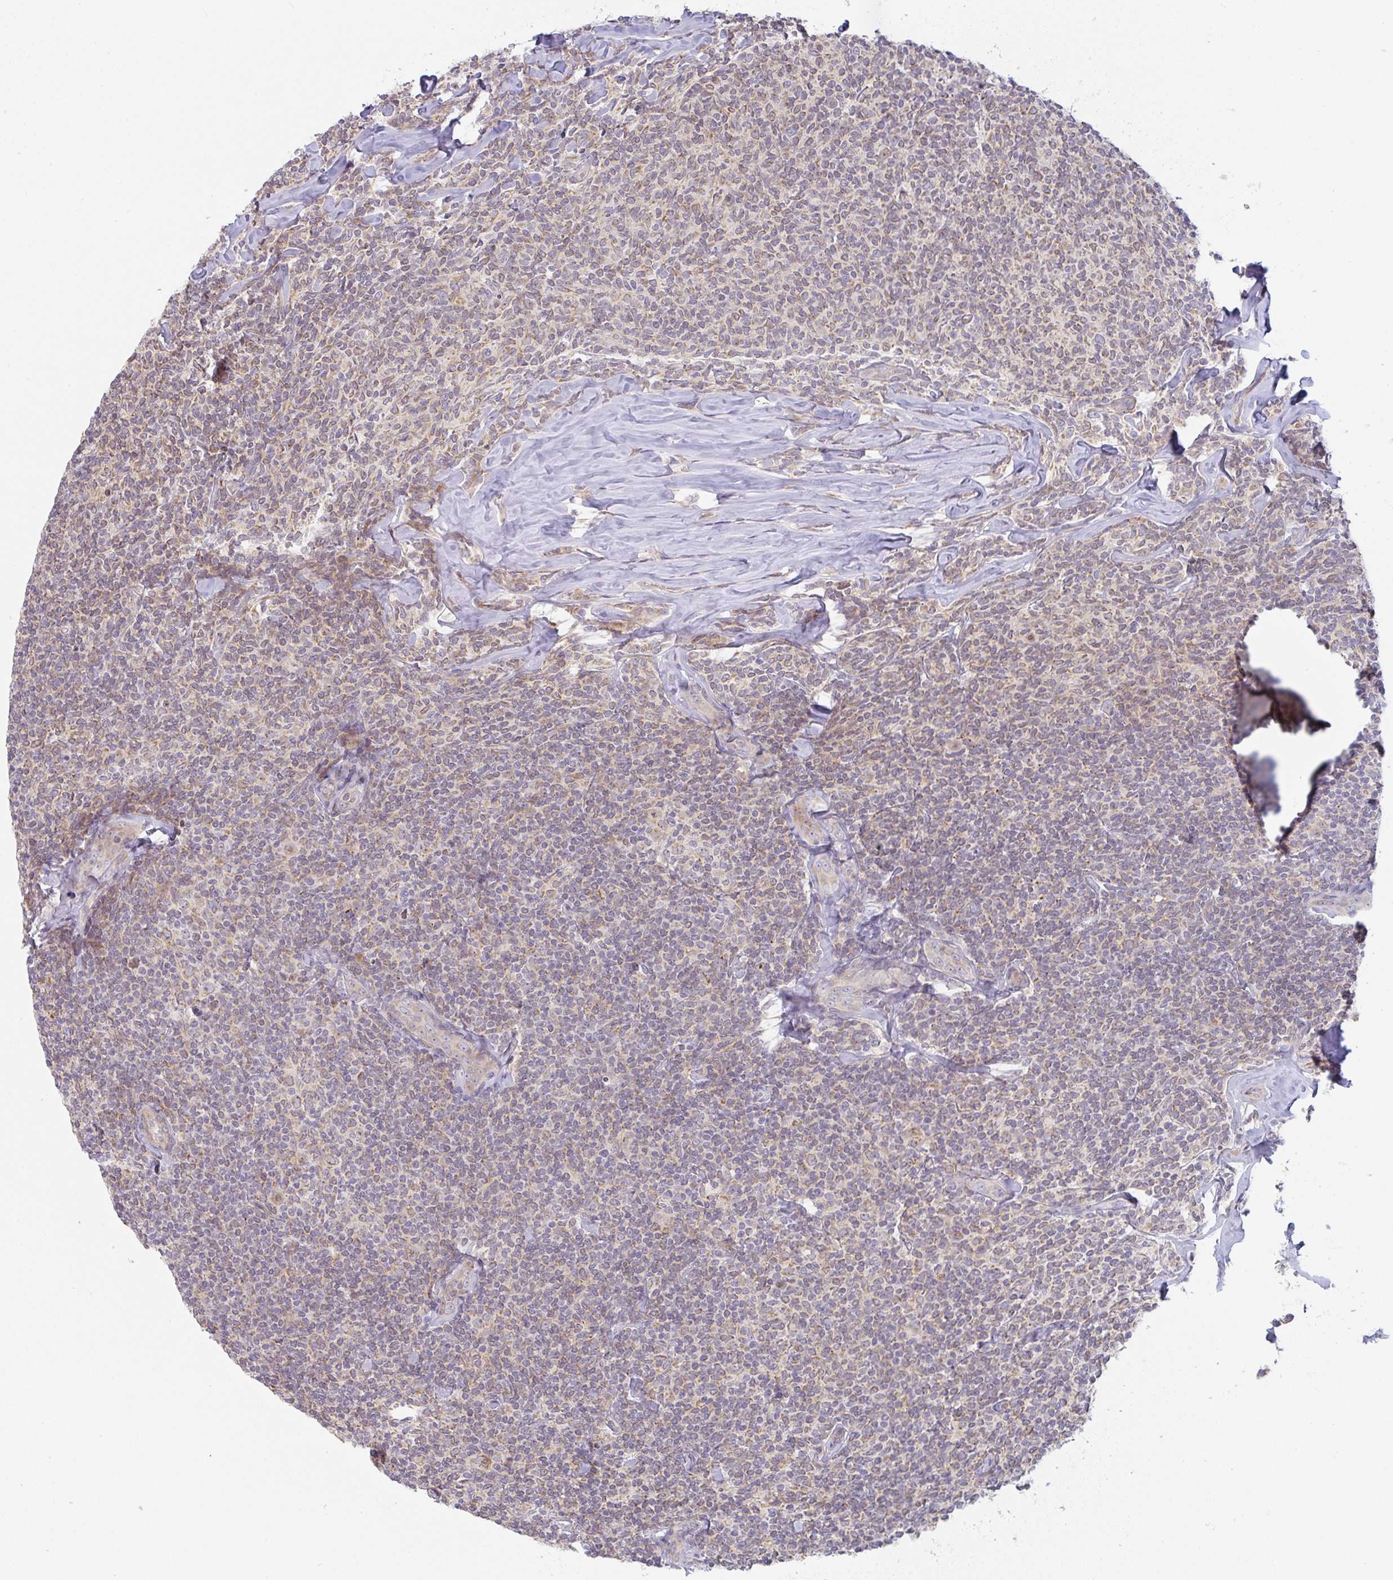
{"staining": {"intensity": "weak", "quantity": "25%-75%", "location": "cytoplasmic/membranous"}, "tissue": "lymphoma", "cell_type": "Tumor cells", "image_type": "cancer", "snomed": [{"axis": "morphology", "description": "Malignant lymphoma, non-Hodgkin's type, Low grade"}, {"axis": "topography", "description": "Lymph node"}], "caption": "Protein staining of lymphoma tissue exhibits weak cytoplasmic/membranous positivity in approximately 25%-75% of tumor cells.", "gene": "MOB1A", "patient": {"sex": "female", "age": 56}}